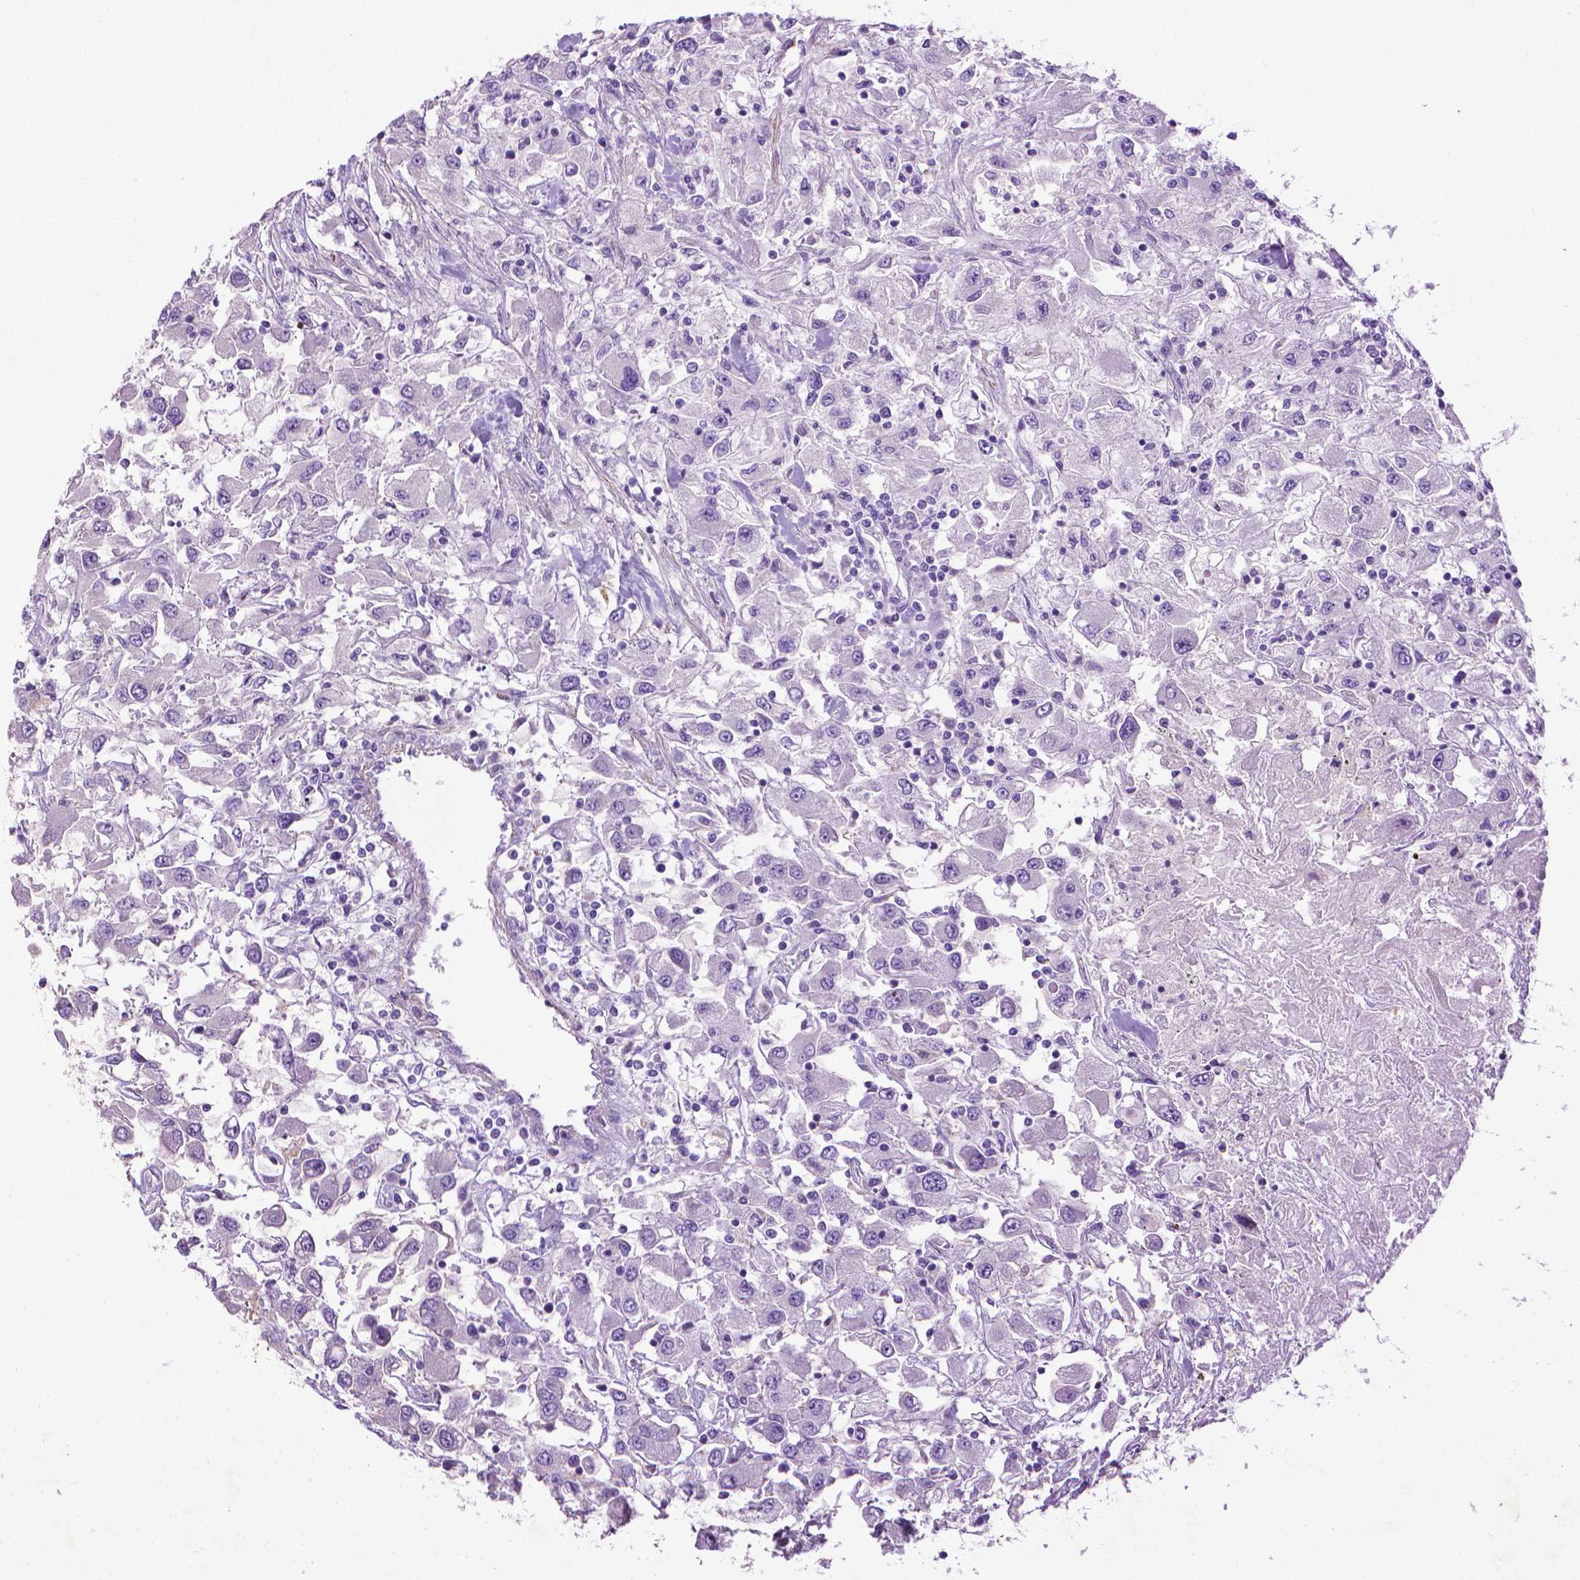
{"staining": {"intensity": "negative", "quantity": "none", "location": "none"}, "tissue": "renal cancer", "cell_type": "Tumor cells", "image_type": "cancer", "snomed": [{"axis": "morphology", "description": "Adenocarcinoma, NOS"}, {"axis": "topography", "description": "Kidney"}], "caption": "Tumor cells are negative for brown protein staining in adenocarcinoma (renal).", "gene": "AQP10", "patient": {"sex": "female", "age": 67}}